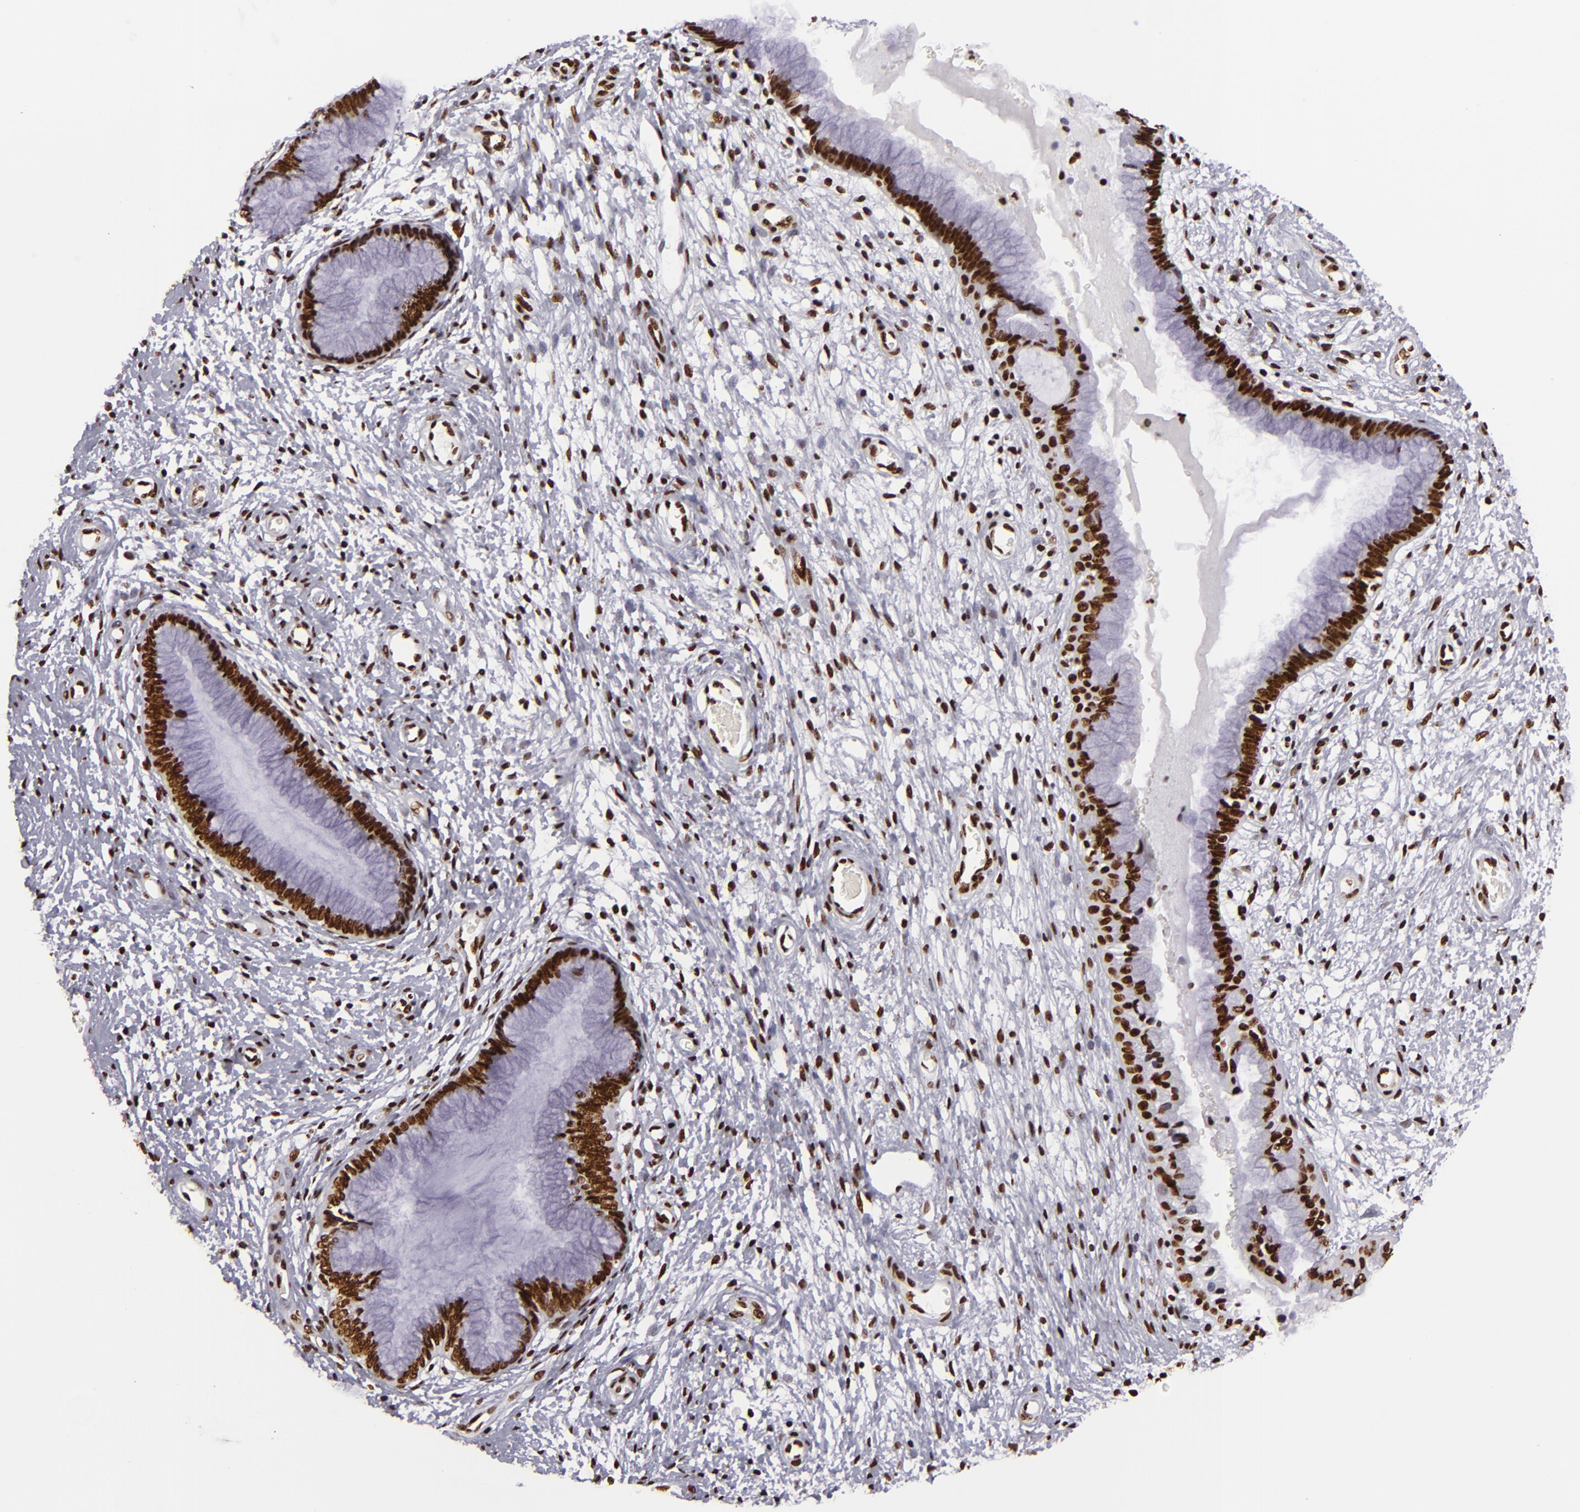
{"staining": {"intensity": "strong", "quantity": ">75%", "location": "nuclear"}, "tissue": "cervix", "cell_type": "Glandular cells", "image_type": "normal", "snomed": [{"axis": "morphology", "description": "Normal tissue, NOS"}, {"axis": "topography", "description": "Cervix"}], "caption": "Immunohistochemistry (IHC) of unremarkable human cervix exhibits high levels of strong nuclear staining in about >75% of glandular cells. The staining was performed using DAB (3,3'-diaminobenzidine) to visualize the protein expression in brown, while the nuclei were stained in blue with hematoxylin (Magnification: 20x).", "gene": "SAFB", "patient": {"sex": "female", "age": 55}}